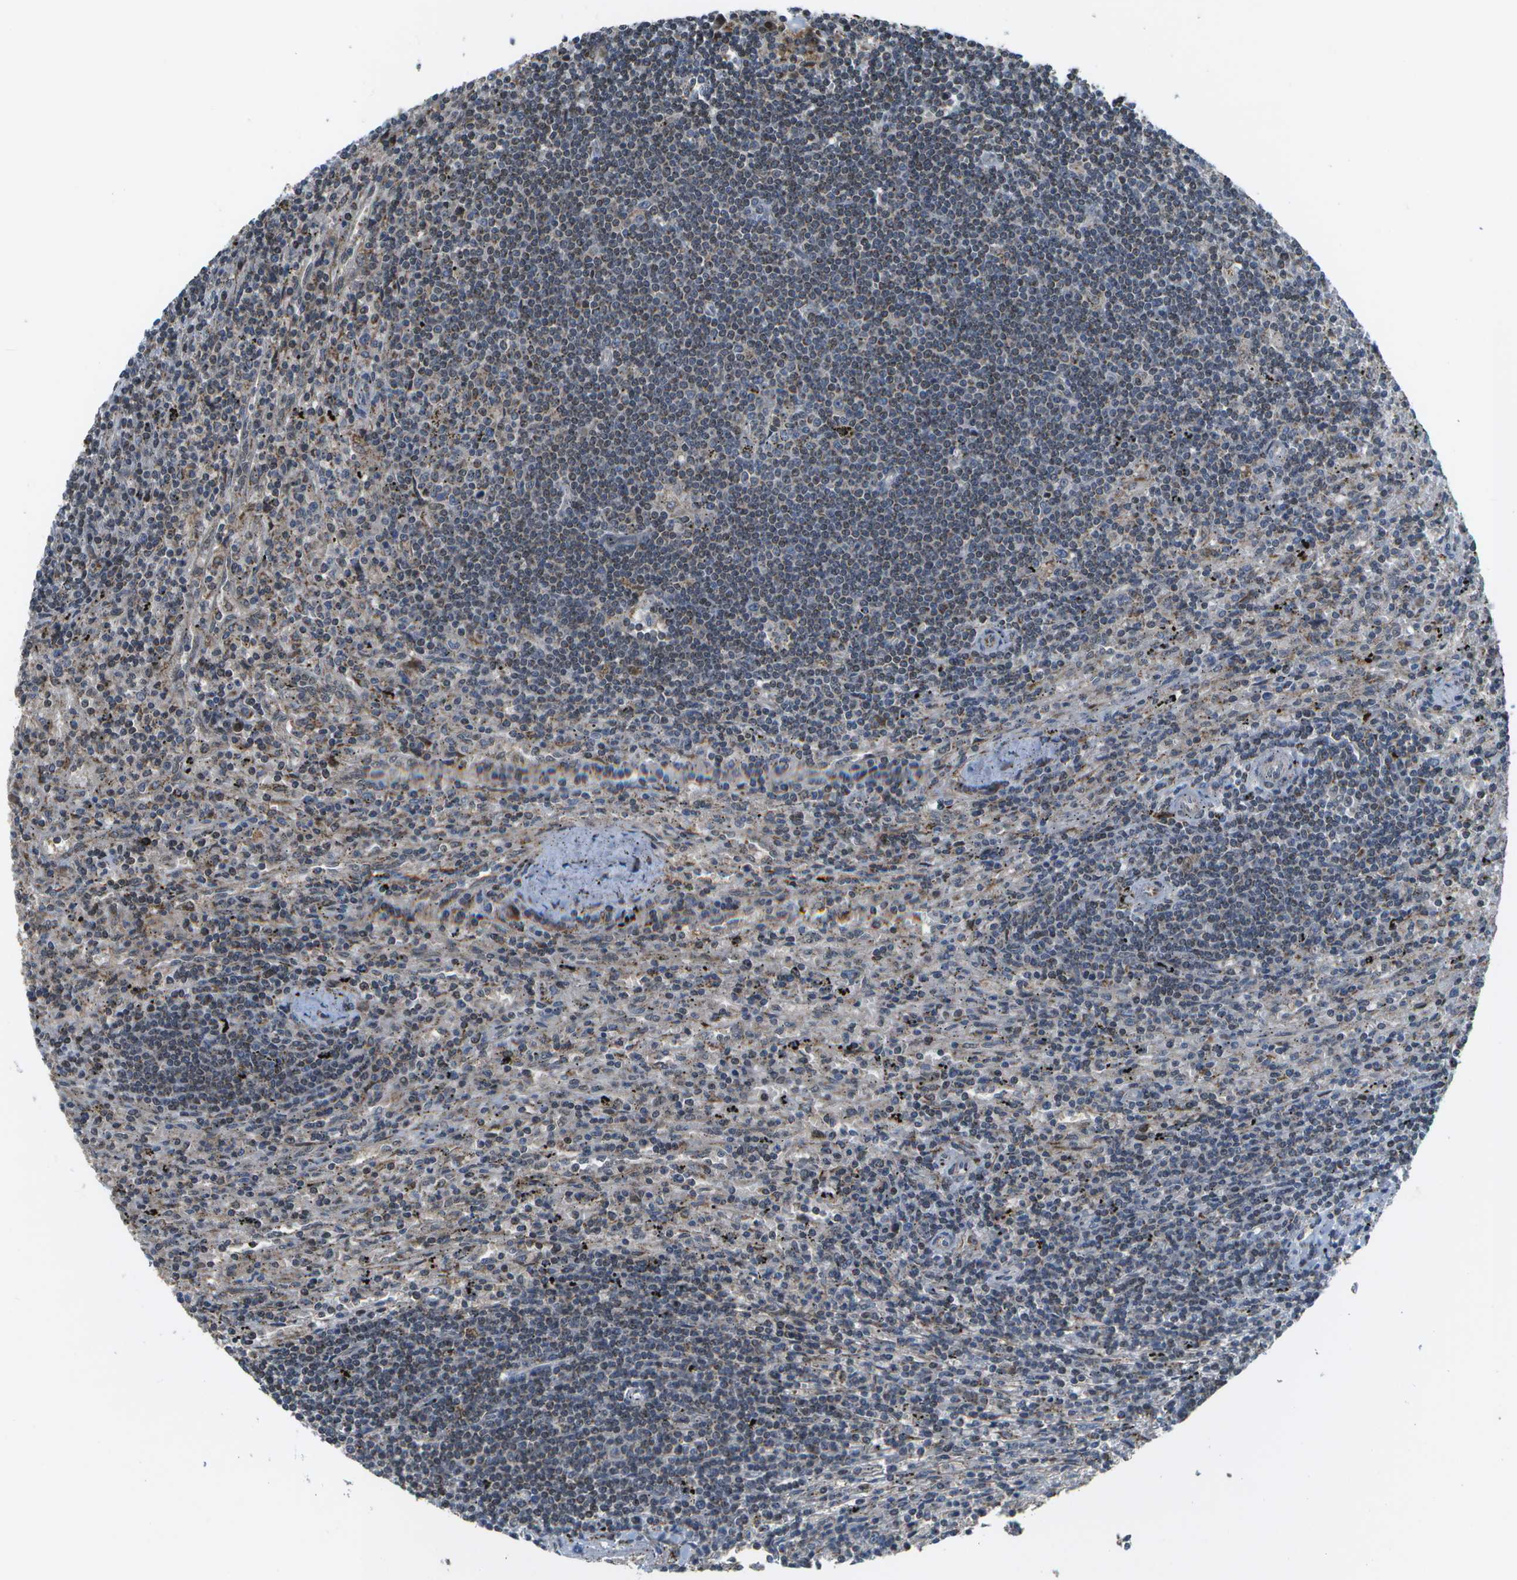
{"staining": {"intensity": "moderate", "quantity": "<25%", "location": "cytoplasmic/membranous,nuclear"}, "tissue": "lymphoma", "cell_type": "Tumor cells", "image_type": "cancer", "snomed": [{"axis": "morphology", "description": "Malignant lymphoma, non-Hodgkin's type, Low grade"}, {"axis": "topography", "description": "Spleen"}], "caption": "The immunohistochemical stain labels moderate cytoplasmic/membranous and nuclear staining in tumor cells of lymphoma tissue. (Brightfield microscopy of DAB IHC at high magnification).", "gene": "HADHA", "patient": {"sex": "male", "age": 76}}